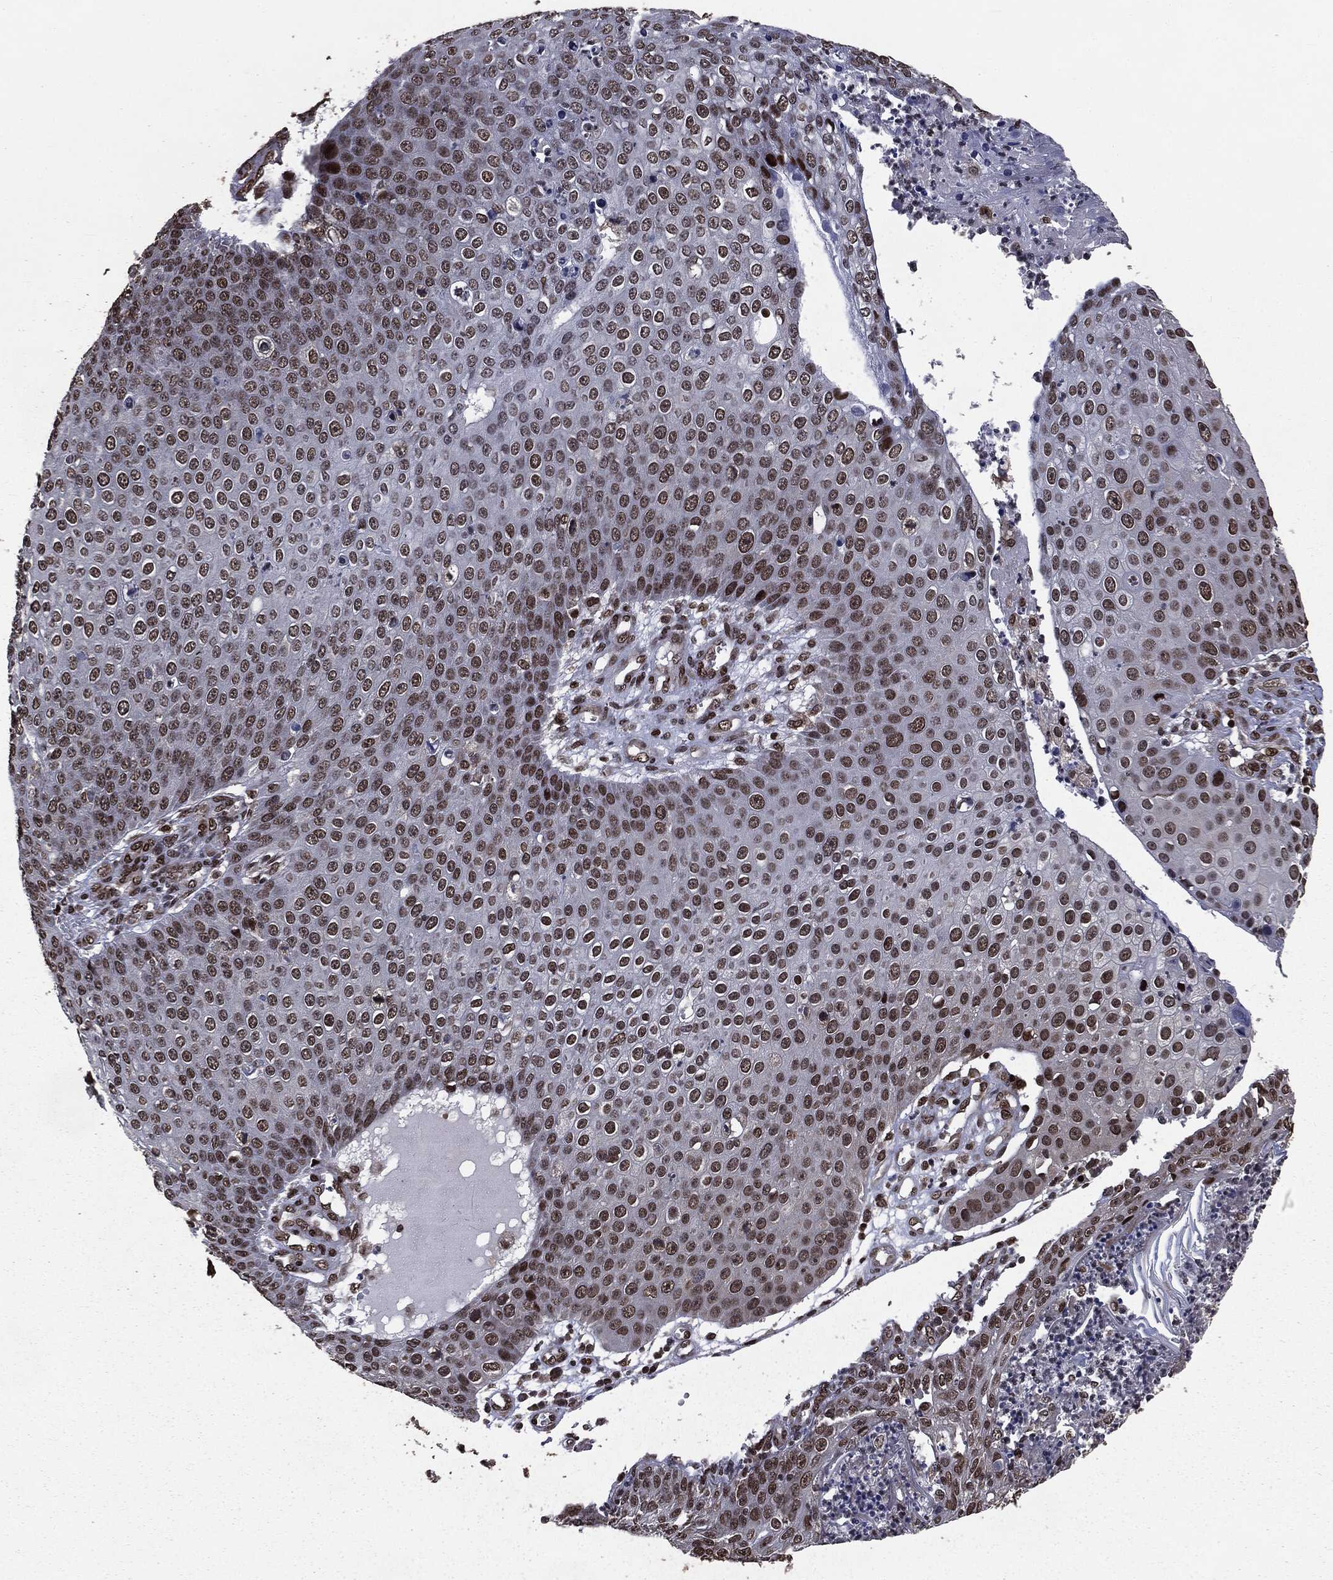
{"staining": {"intensity": "strong", "quantity": "25%-75%", "location": "nuclear"}, "tissue": "skin cancer", "cell_type": "Tumor cells", "image_type": "cancer", "snomed": [{"axis": "morphology", "description": "Squamous cell carcinoma, NOS"}, {"axis": "topography", "description": "Skin"}], "caption": "Skin cancer tissue shows strong nuclear positivity in approximately 25%-75% of tumor cells, visualized by immunohistochemistry.", "gene": "DVL2", "patient": {"sex": "male", "age": 71}}